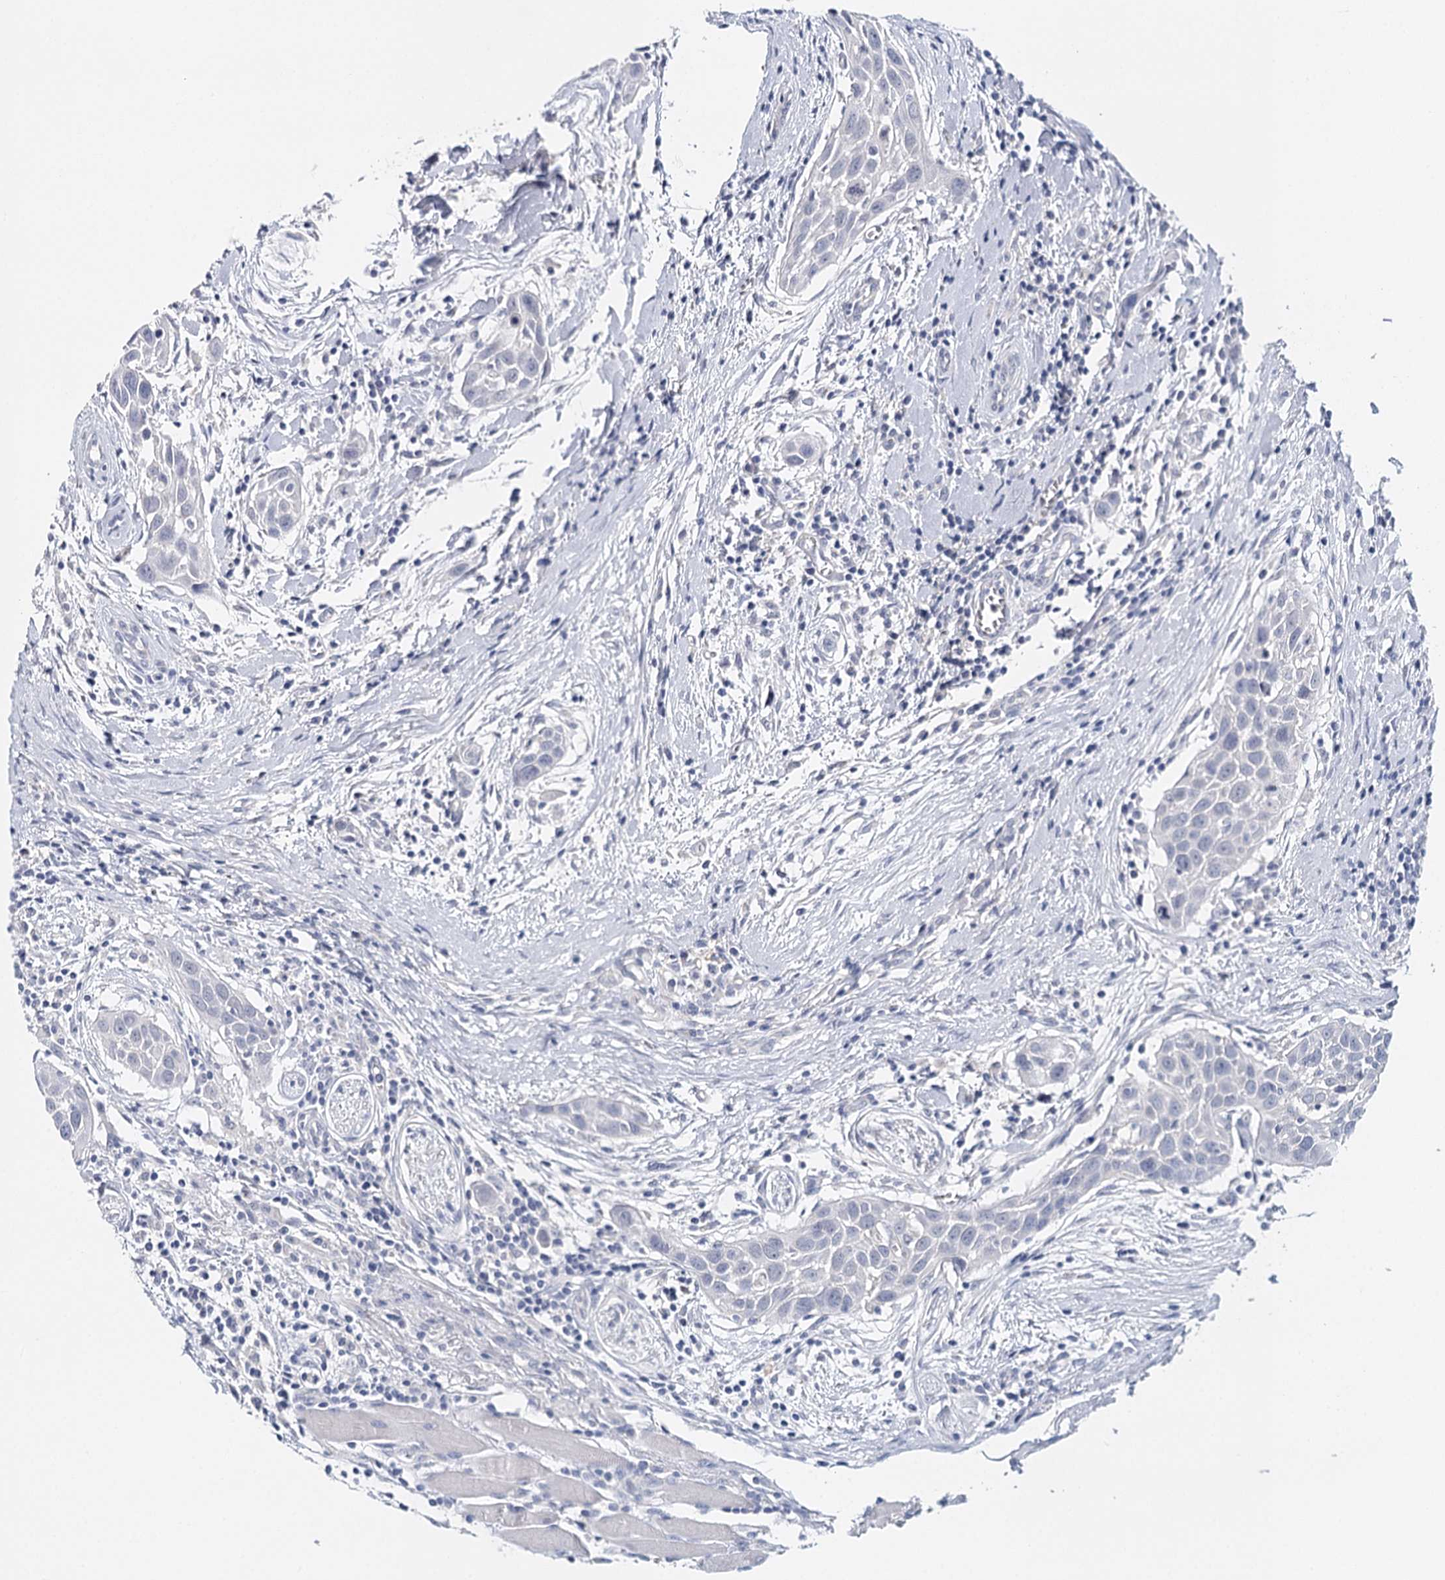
{"staining": {"intensity": "negative", "quantity": "none", "location": "none"}, "tissue": "head and neck cancer", "cell_type": "Tumor cells", "image_type": "cancer", "snomed": [{"axis": "morphology", "description": "Squamous cell carcinoma, NOS"}, {"axis": "topography", "description": "Oral tissue"}, {"axis": "topography", "description": "Head-Neck"}], "caption": "DAB (3,3'-diaminobenzidine) immunohistochemical staining of human head and neck cancer displays no significant staining in tumor cells.", "gene": "TP53", "patient": {"sex": "female", "age": 50}}